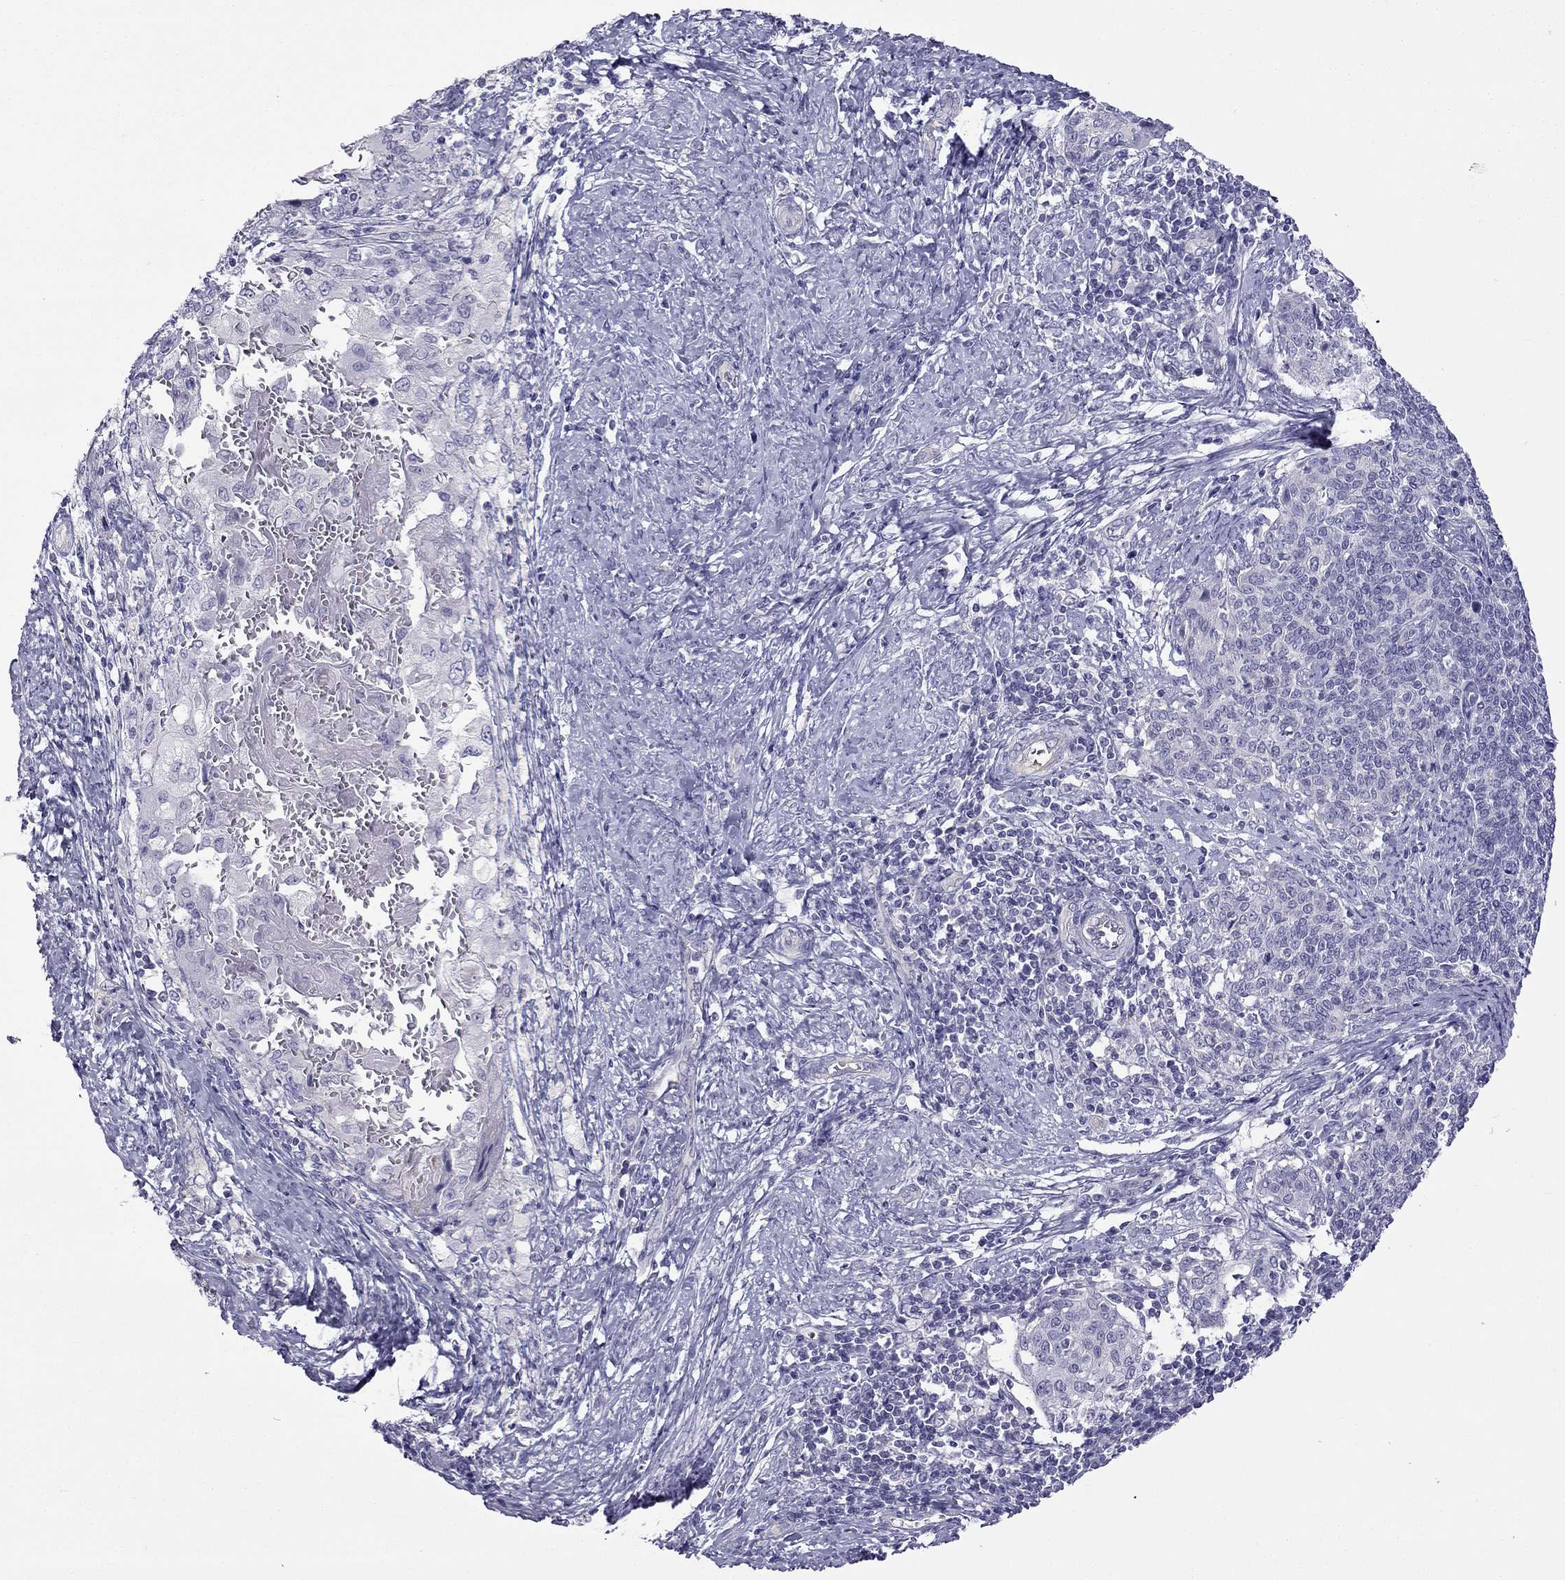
{"staining": {"intensity": "negative", "quantity": "none", "location": "none"}, "tissue": "cervical cancer", "cell_type": "Tumor cells", "image_type": "cancer", "snomed": [{"axis": "morphology", "description": "Squamous cell carcinoma, NOS"}, {"axis": "topography", "description": "Cervix"}], "caption": "Squamous cell carcinoma (cervical) was stained to show a protein in brown. There is no significant positivity in tumor cells.", "gene": "GJA8", "patient": {"sex": "female", "age": 39}}